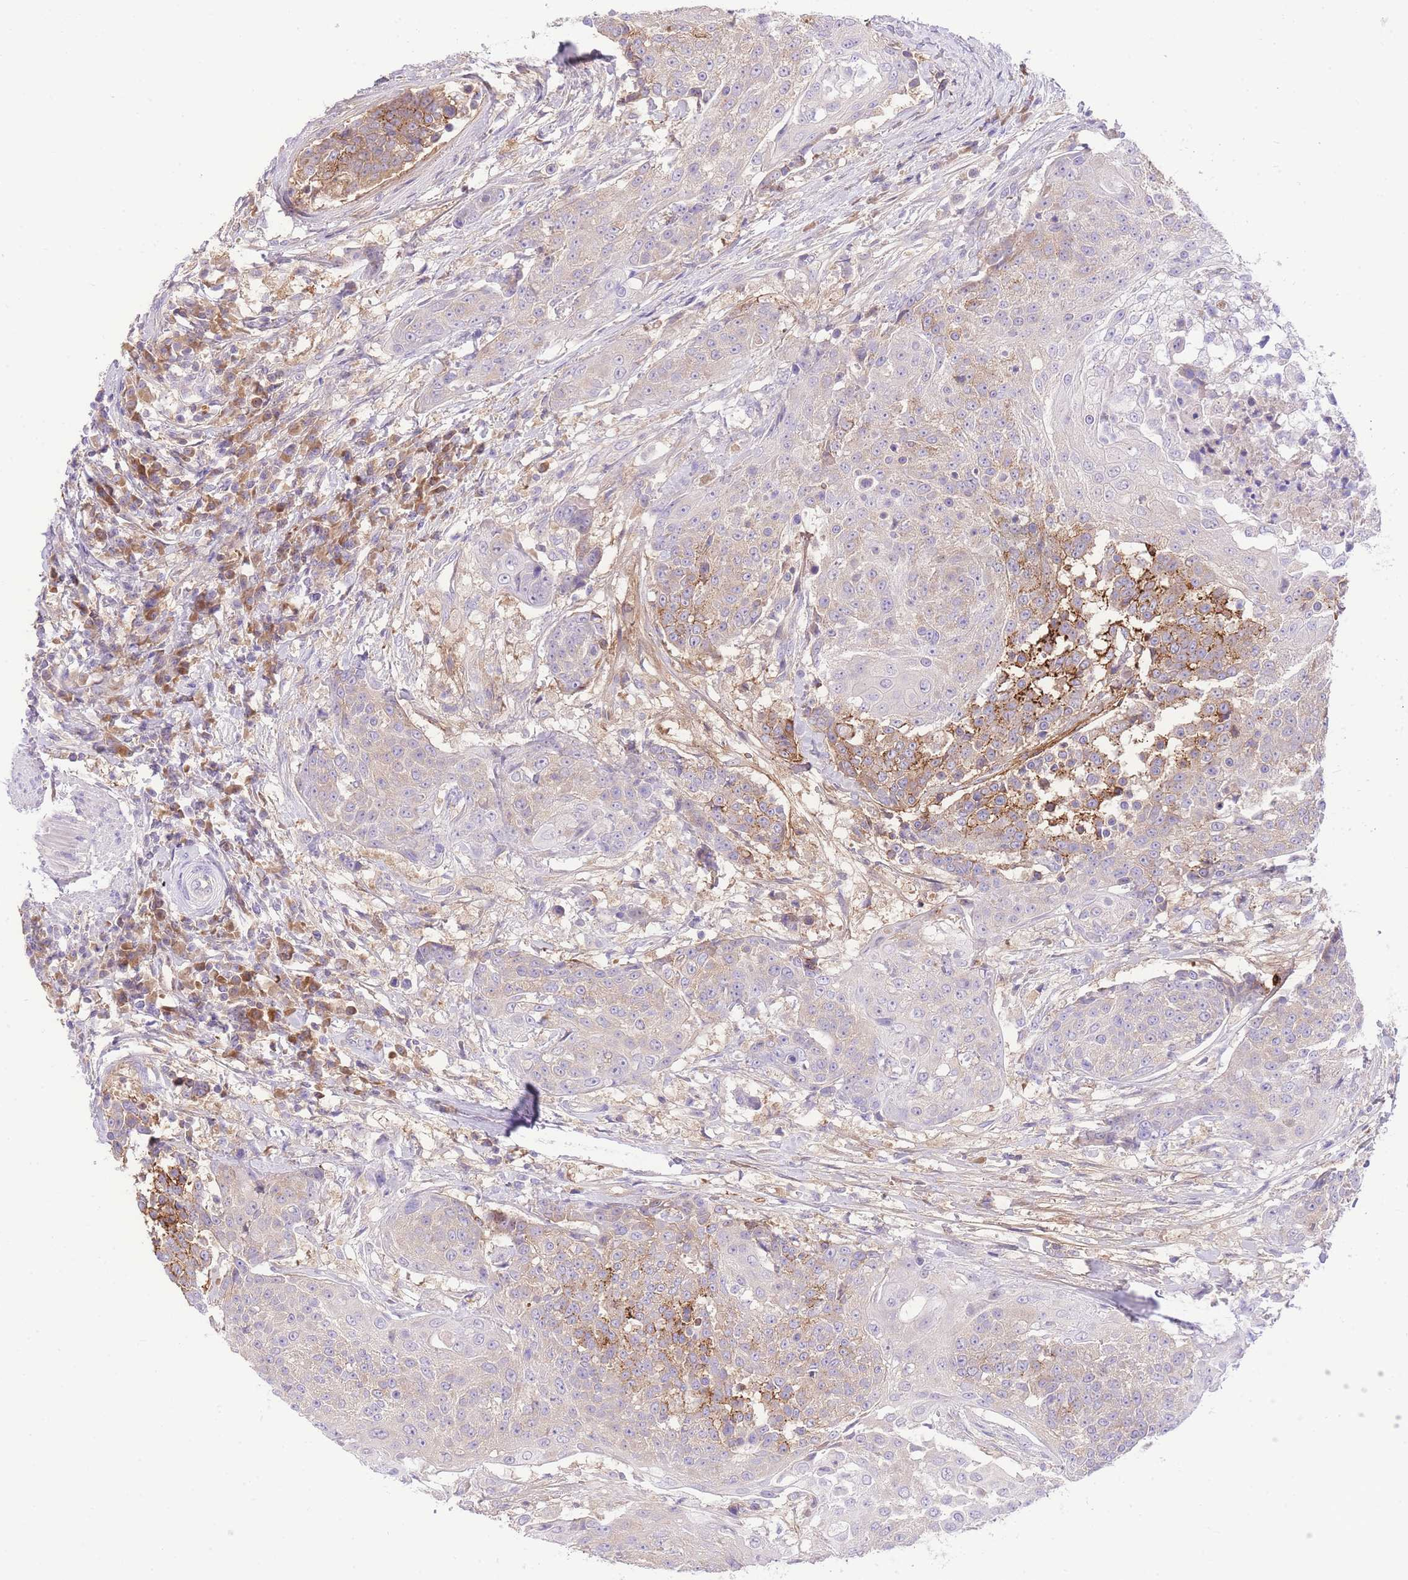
{"staining": {"intensity": "moderate", "quantity": "<25%", "location": "cytoplasmic/membranous"}, "tissue": "urothelial cancer", "cell_type": "Tumor cells", "image_type": "cancer", "snomed": [{"axis": "morphology", "description": "Urothelial carcinoma, High grade"}, {"axis": "topography", "description": "Urinary bladder"}], "caption": "Human urothelial carcinoma (high-grade) stained with a brown dye displays moderate cytoplasmic/membranous positive staining in about <25% of tumor cells.", "gene": "LIPH", "patient": {"sex": "female", "age": 63}}